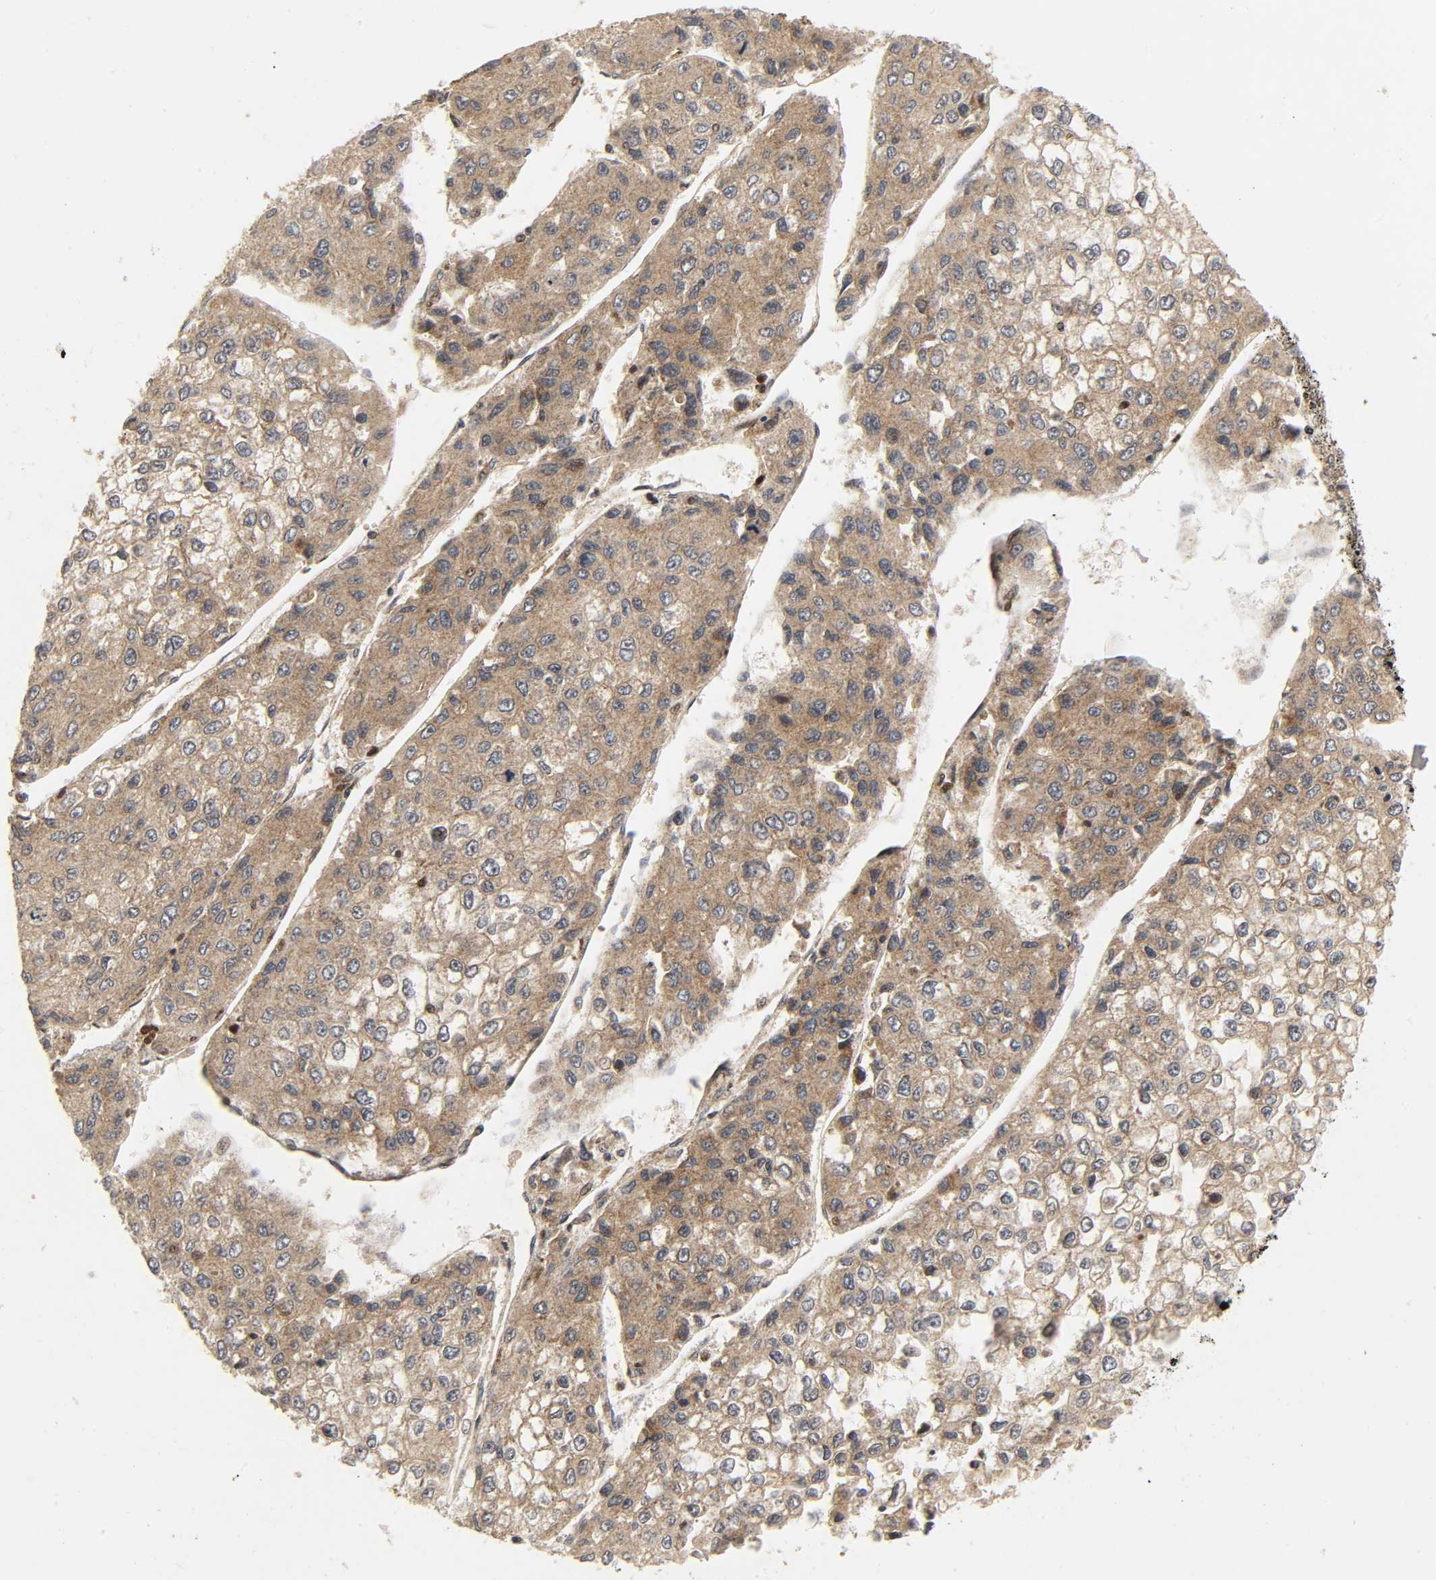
{"staining": {"intensity": "moderate", "quantity": ">75%", "location": "cytoplasmic/membranous"}, "tissue": "liver cancer", "cell_type": "Tumor cells", "image_type": "cancer", "snomed": [{"axis": "morphology", "description": "Carcinoma, Hepatocellular, NOS"}, {"axis": "topography", "description": "Liver"}], "caption": "Liver hepatocellular carcinoma stained with DAB (3,3'-diaminobenzidine) IHC displays medium levels of moderate cytoplasmic/membranous staining in about >75% of tumor cells.", "gene": "CHUK", "patient": {"sex": "female", "age": 66}}